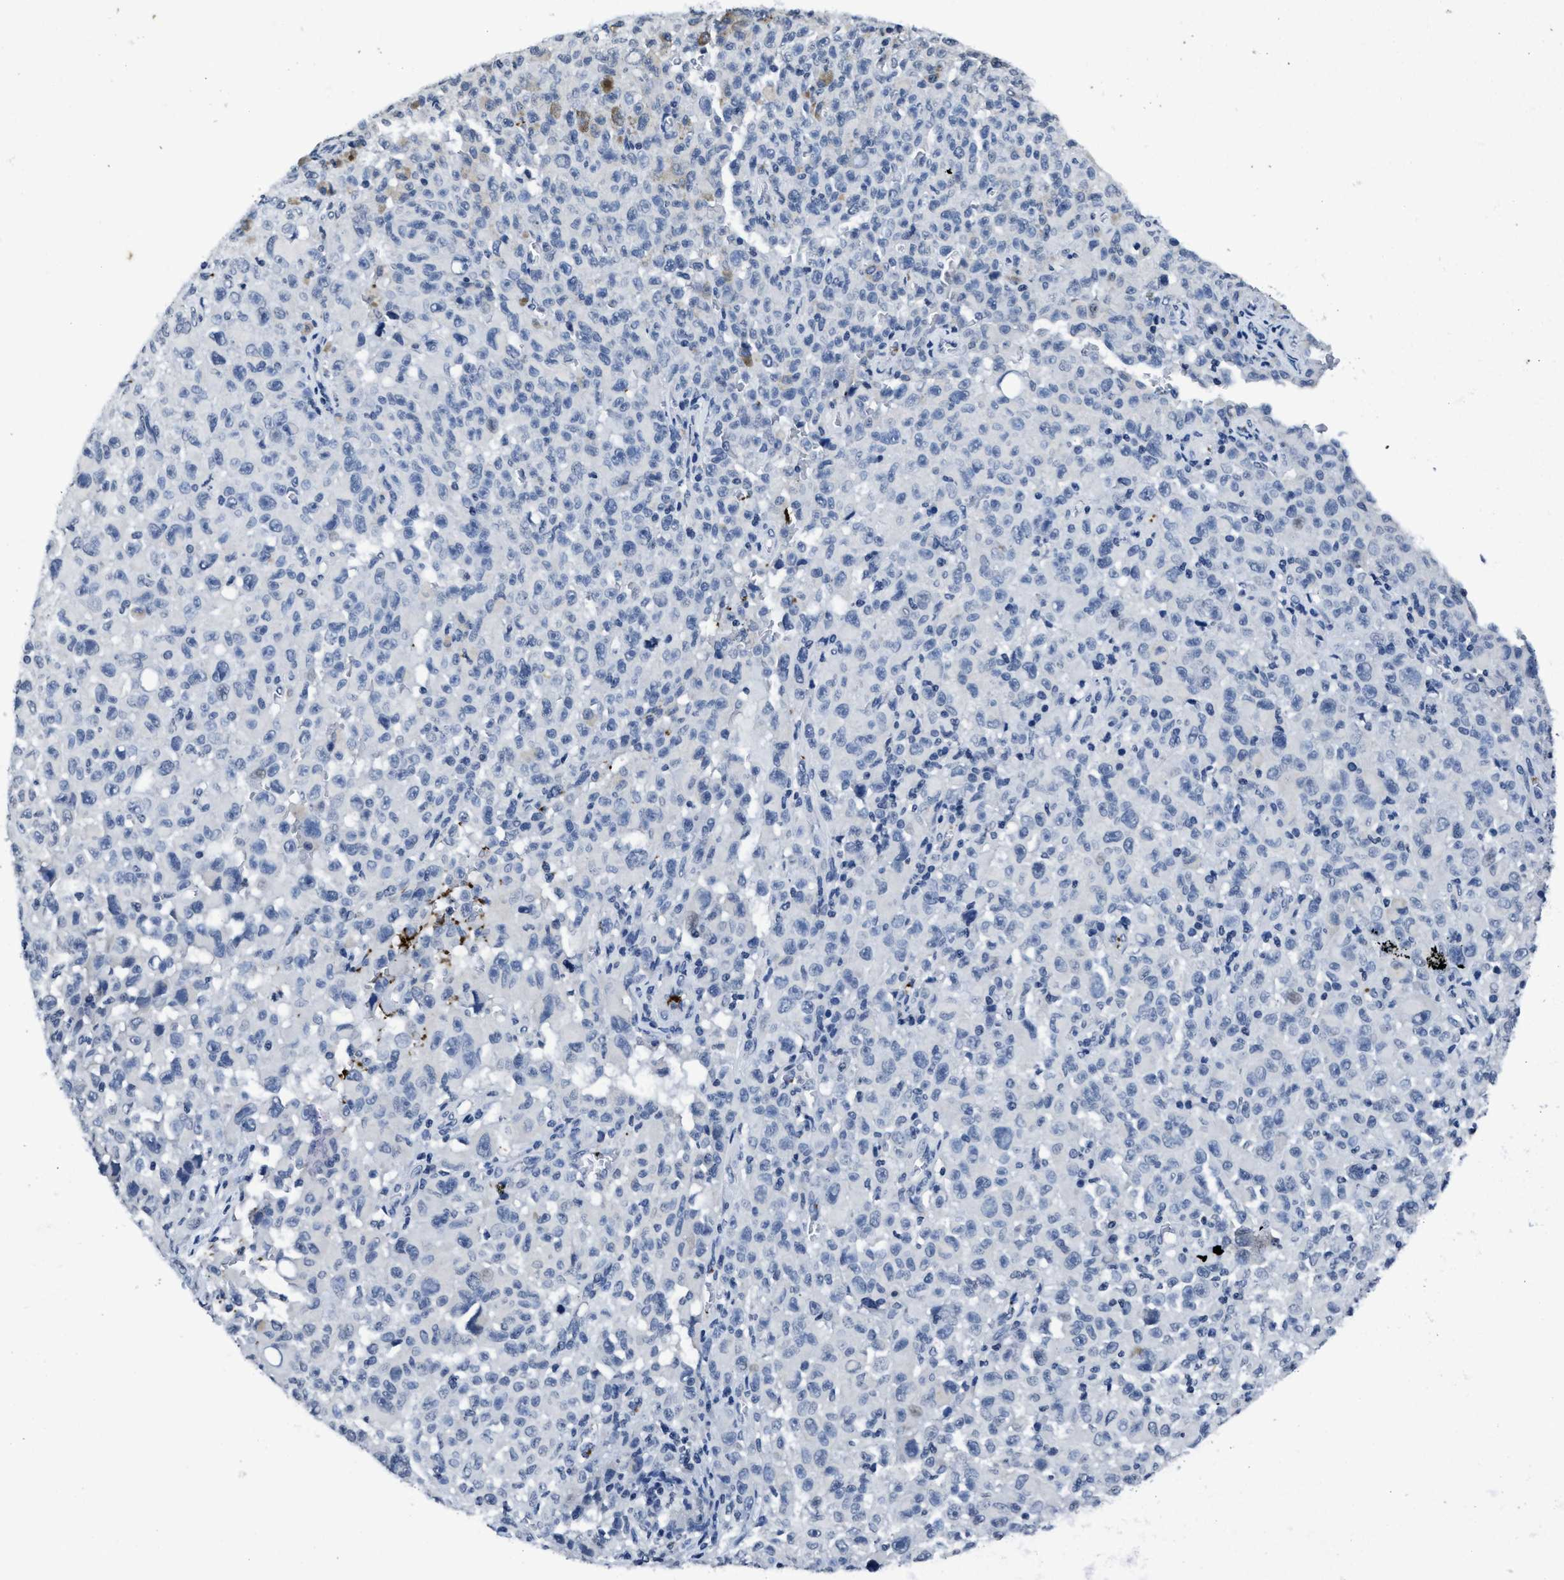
{"staining": {"intensity": "negative", "quantity": "none", "location": "none"}, "tissue": "melanoma", "cell_type": "Tumor cells", "image_type": "cancer", "snomed": [{"axis": "morphology", "description": "Malignant melanoma, NOS"}, {"axis": "topography", "description": "Skin"}], "caption": "An image of human malignant melanoma is negative for staining in tumor cells. (DAB (3,3'-diaminobenzidine) IHC visualized using brightfield microscopy, high magnification).", "gene": "ITGA2B", "patient": {"sex": "female", "age": 82}}